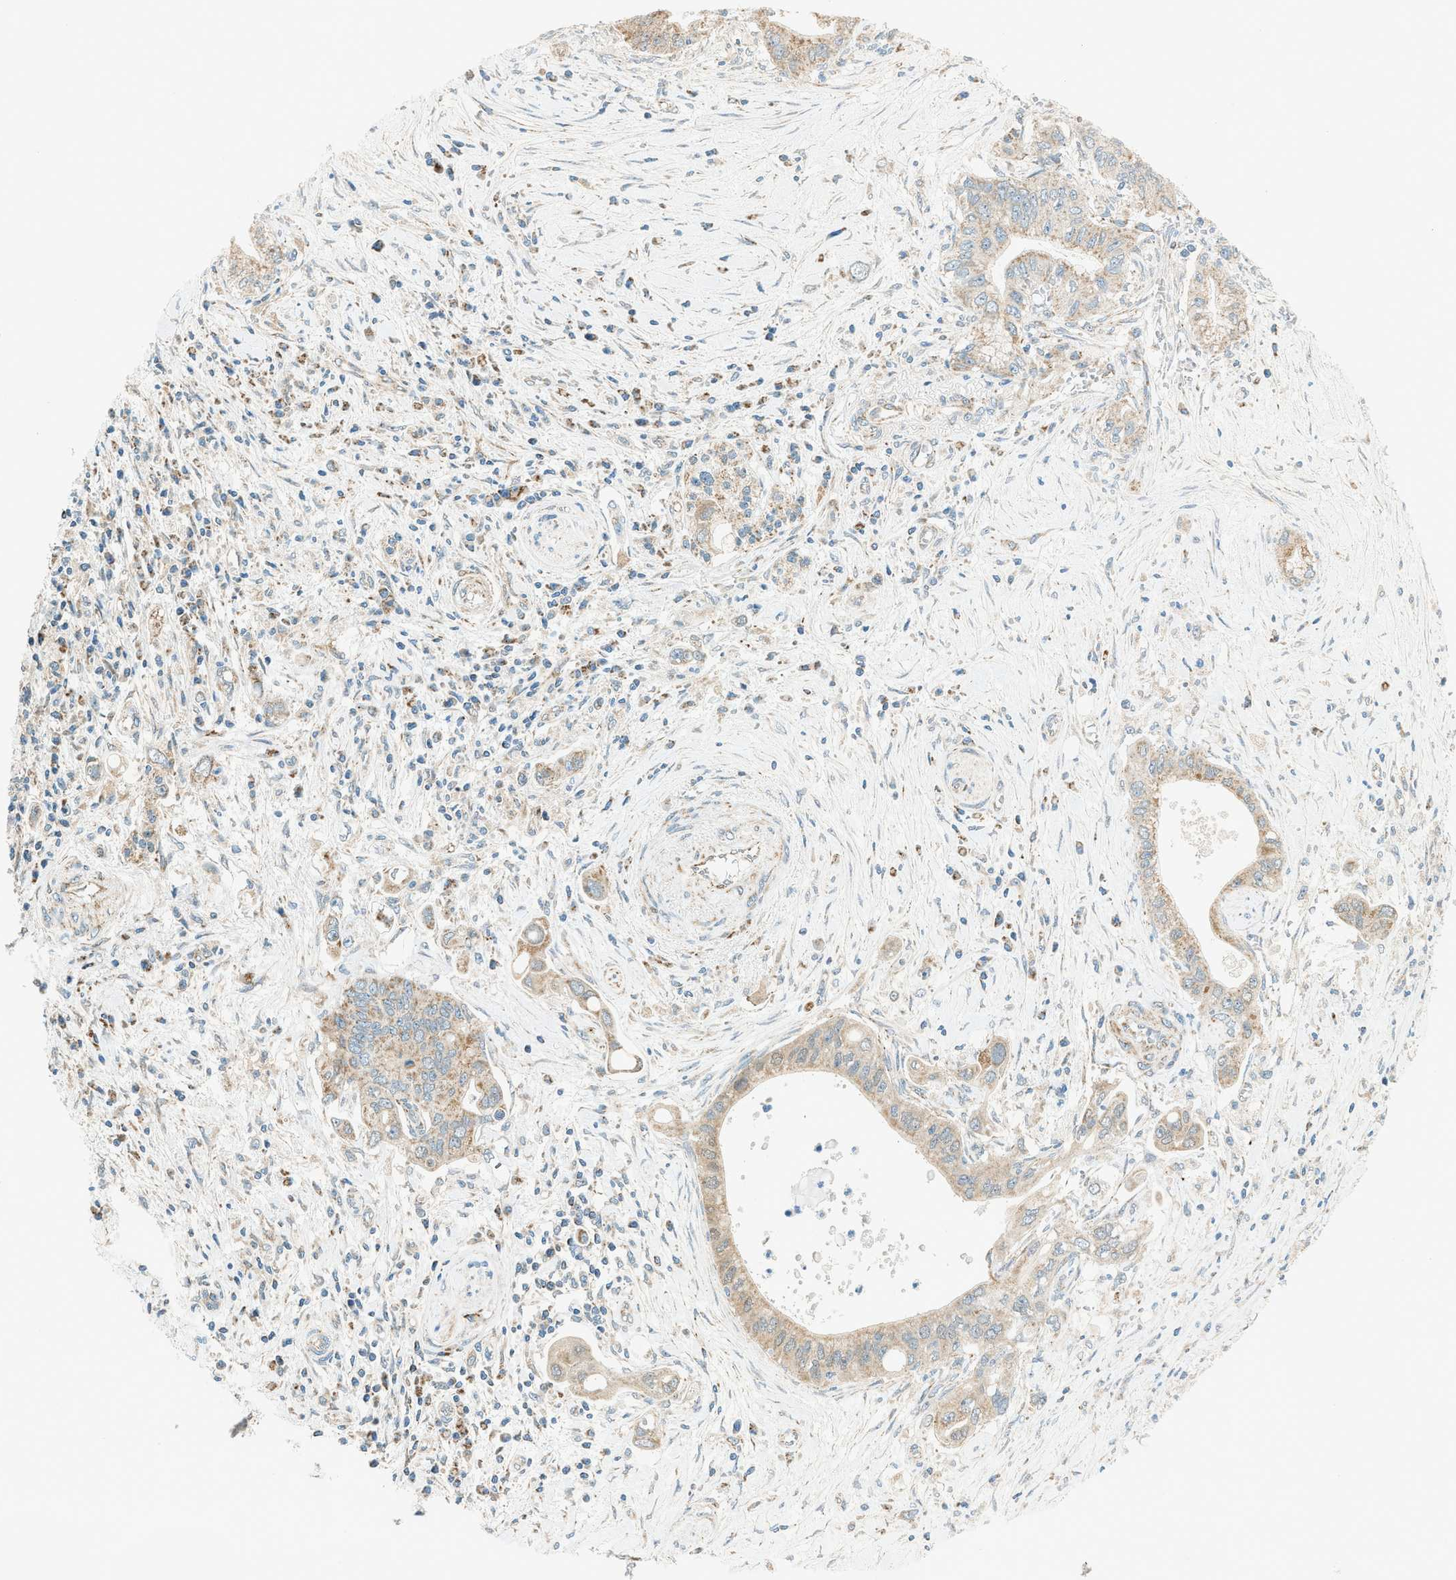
{"staining": {"intensity": "moderate", "quantity": "25%-75%", "location": "cytoplasmic/membranous"}, "tissue": "pancreatic cancer", "cell_type": "Tumor cells", "image_type": "cancer", "snomed": [{"axis": "morphology", "description": "Adenocarcinoma, NOS"}, {"axis": "topography", "description": "Pancreas"}], "caption": "Human pancreatic cancer (adenocarcinoma) stained with a protein marker exhibits moderate staining in tumor cells.", "gene": "PIGG", "patient": {"sex": "female", "age": 73}}